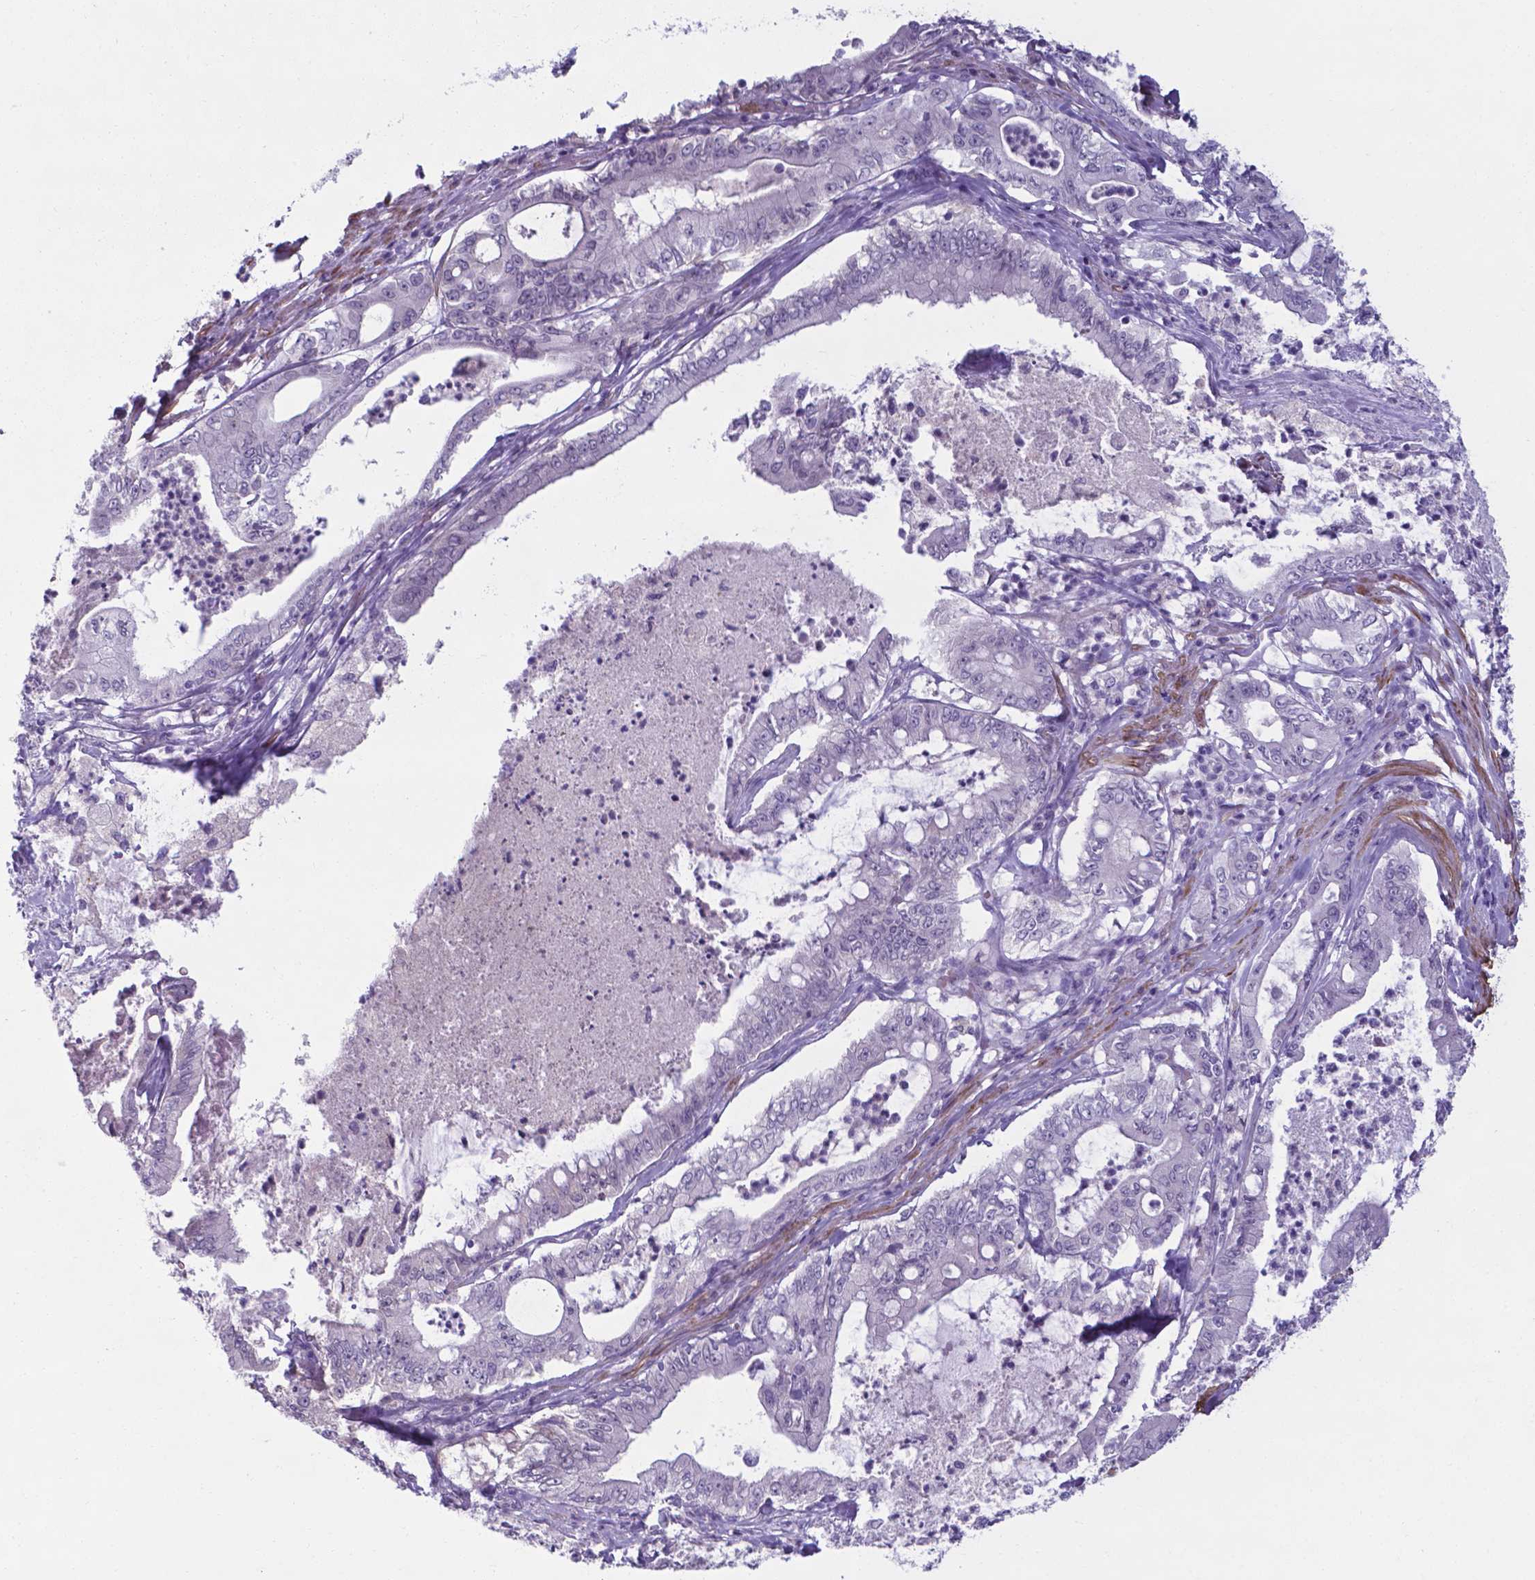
{"staining": {"intensity": "negative", "quantity": "none", "location": "none"}, "tissue": "pancreatic cancer", "cell_type": "Tumor cells", "image_type": "cancer", "snomed": [{"axis": "morphology", "description": "Adenocarcinoma, NOS"}, {"axis": "topography", "description": "Pancreas"}], "caption": "The IHC micrograph has no significant positivity in tumor cells of adenocarcinoma (pancreatic) tissue.", "gene": "AP5B1", "patient": {"sex": "male", "age": 71}}